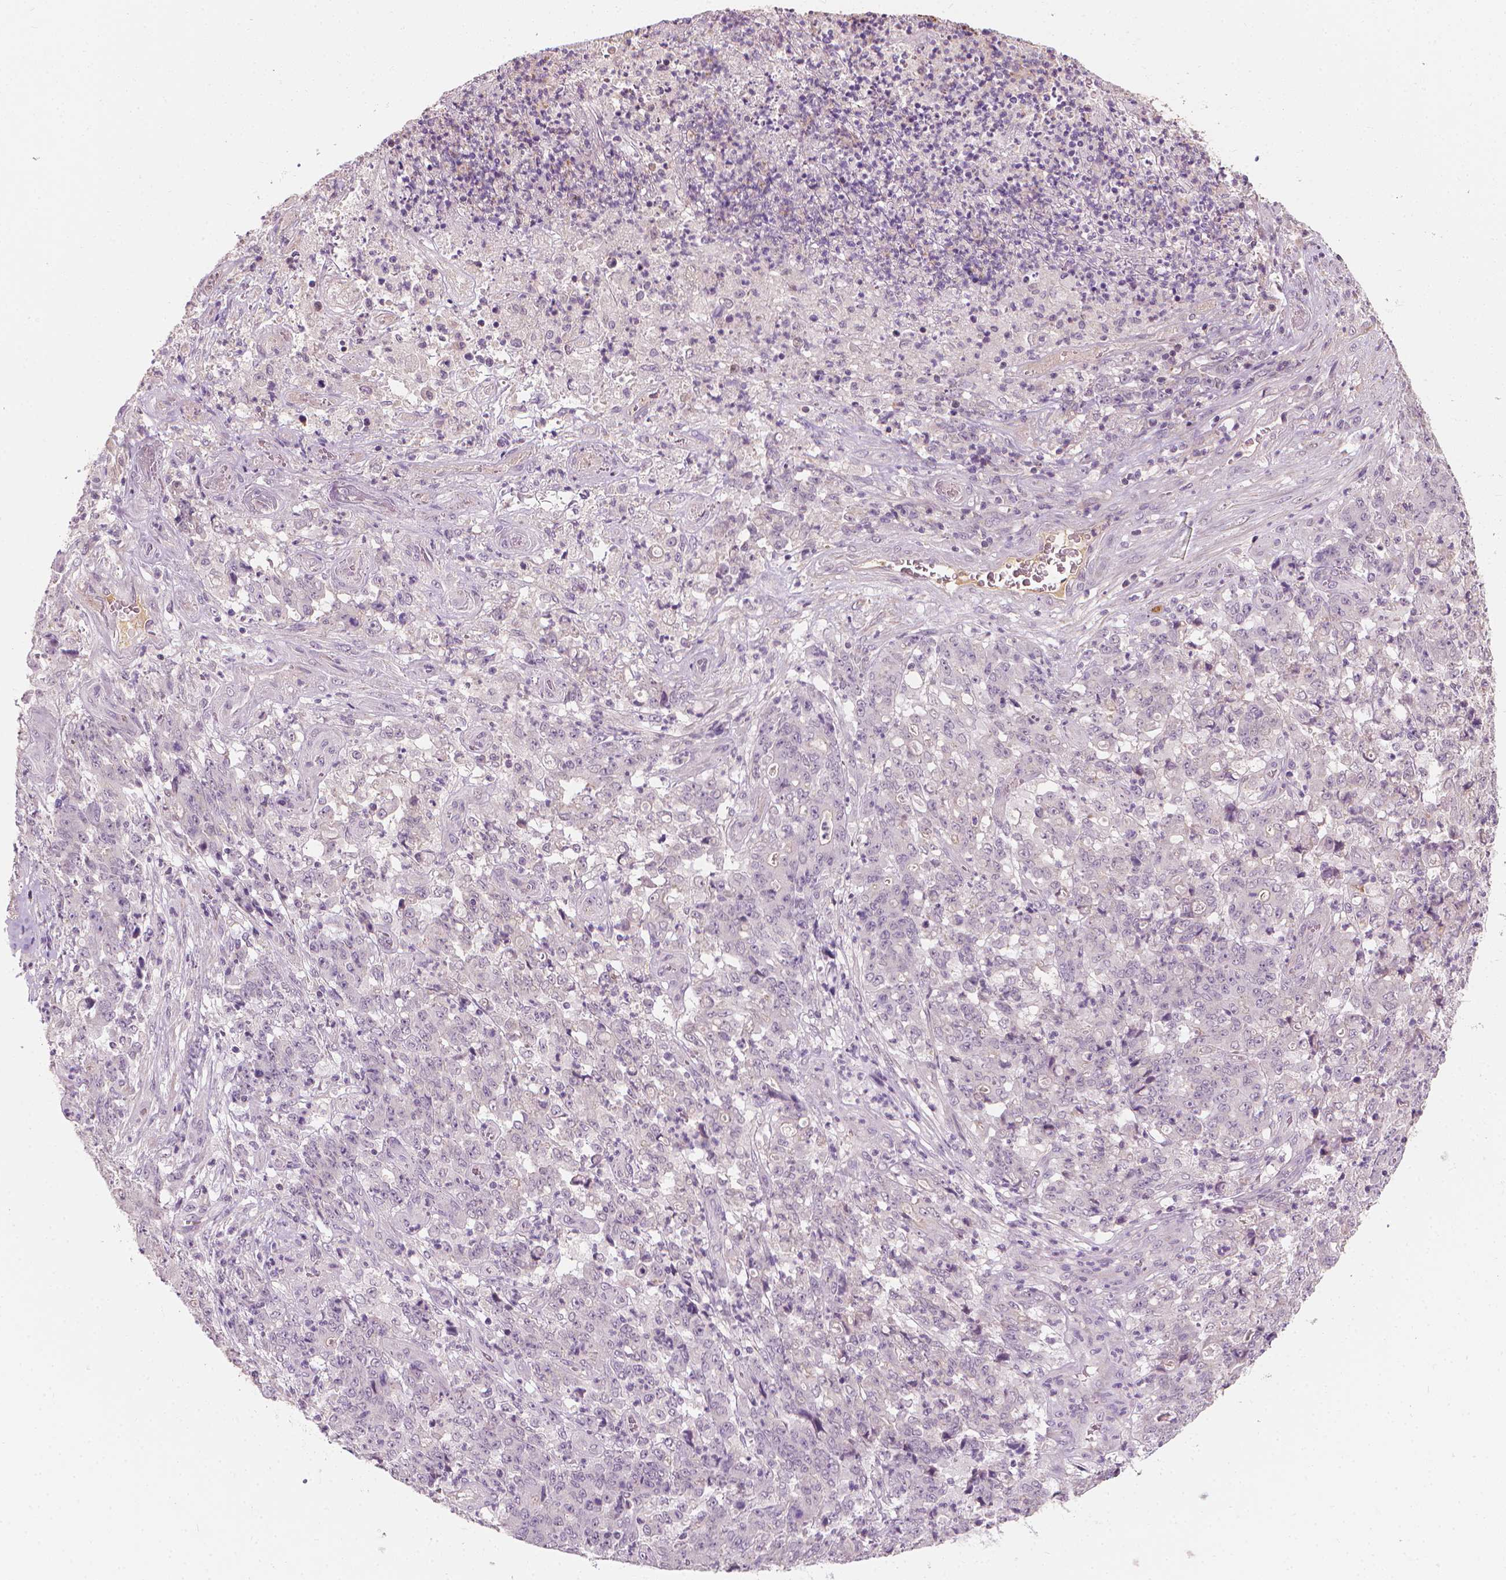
{"staining": {"intensity": "negative", "quantity": "none", "location": "none"}, "tissue": "stomach cancer", "cell_type": "Tumor cells", "image_type": "cancer", "snomed": [{"axis": "morphology", "description": "Adenocarcinoma, NOS"}, {"axis": "topography", "description": "Stomach, lower"}], "caption": "An IHC image of stomach cancer is shown. There is no staining in tumor cells of stomach cancer.", "gene": "SAXO2", "patient": {"sex": "female", "age": 71}}